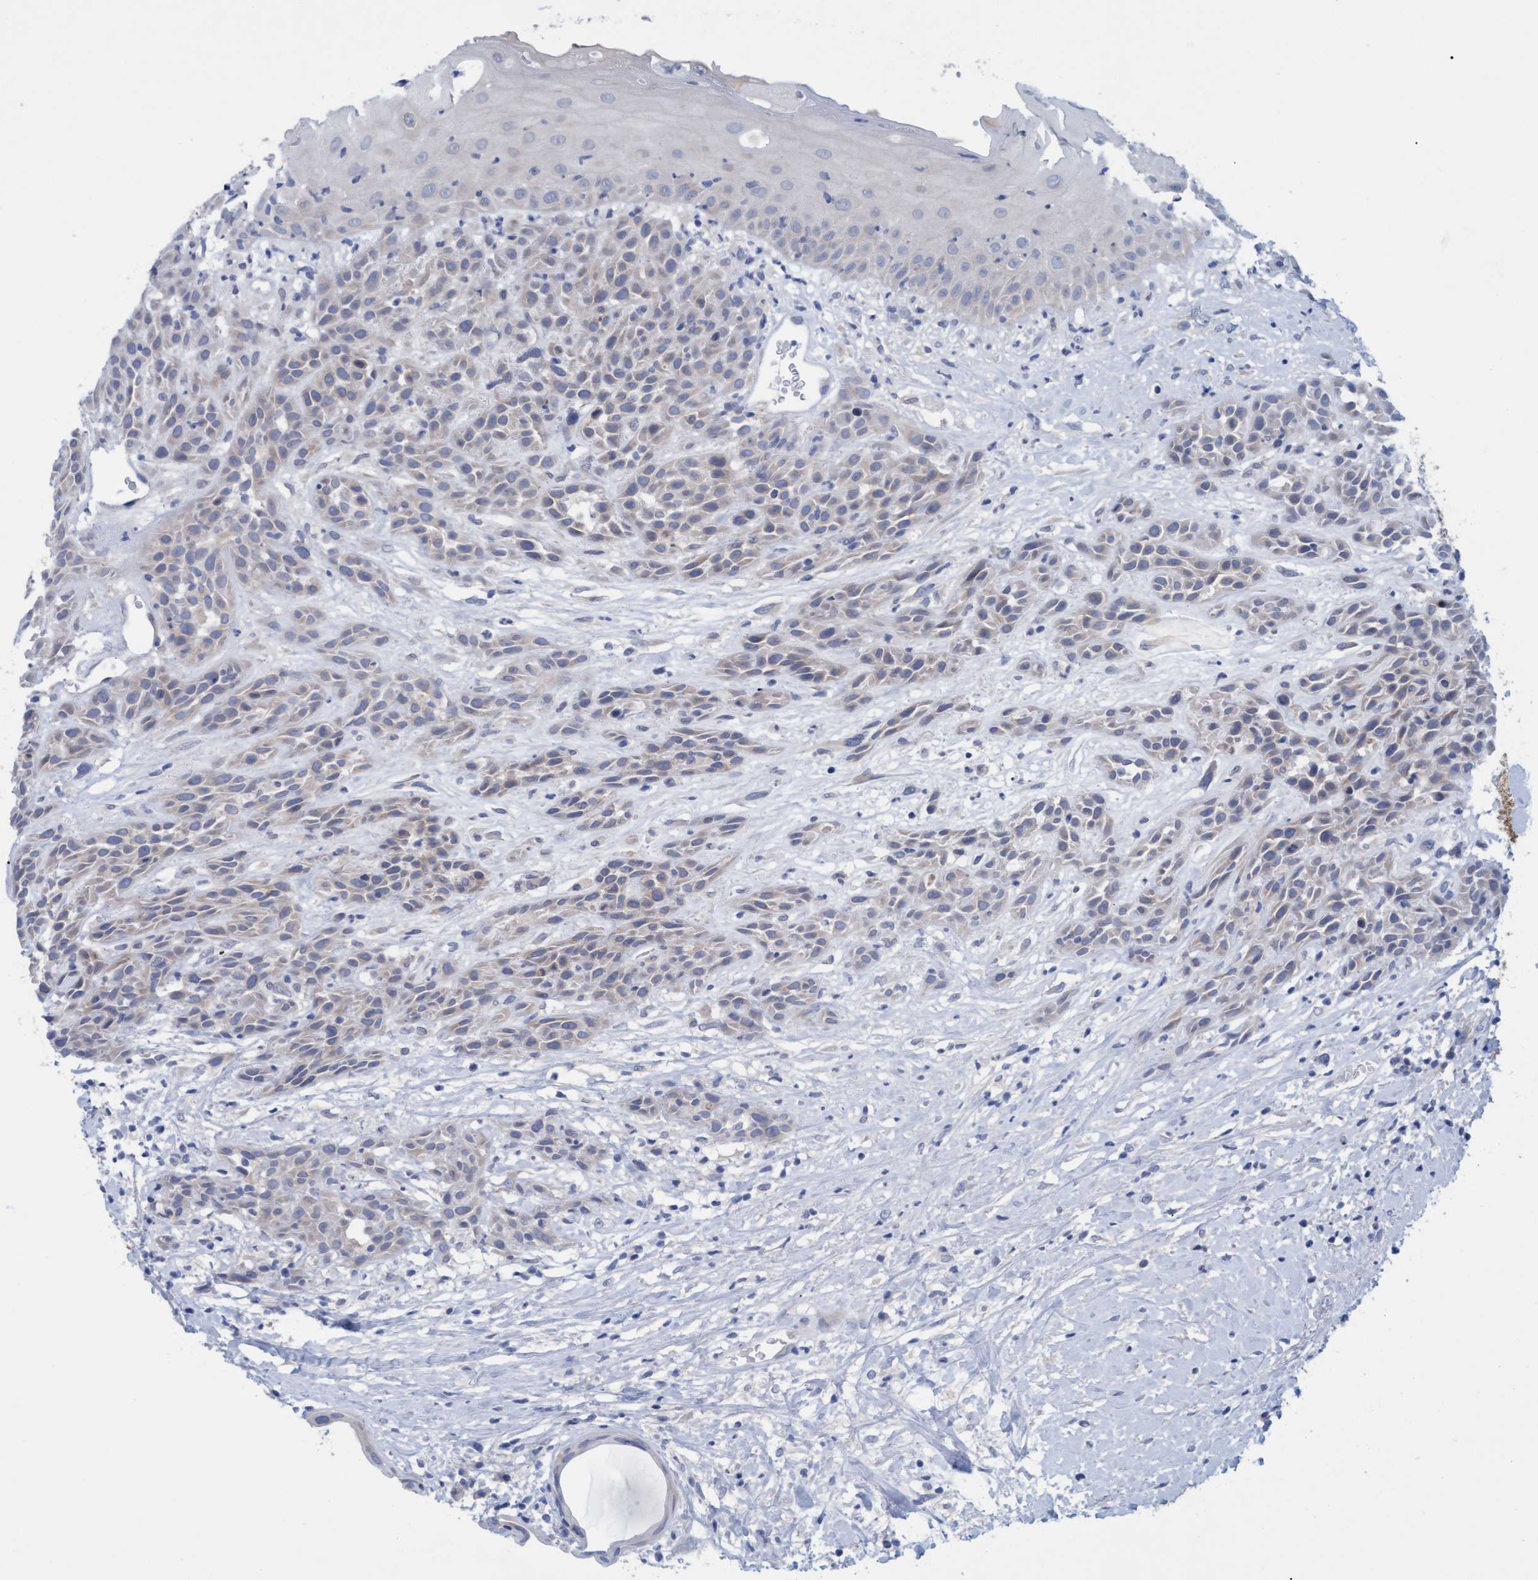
{"staining": {"intensity": "weak", "quantity": "<25%", "location": "cytoplasmic/membranous"}, "tissue": "head and neck cancer", "cell_type": "Tumor cells", "image_type": "cancer", "snomed": [{"axis": "morphology", "description": "Normal tissue, NOS"}, {"axis": "morphology", "description": "Squamous cell carcinoma, NOS"}, {"axis": "topography", "description": "Cartilage tissue"}, {"axis": "topography", "description": "Head-Neck"}], "caption": "This is a micrograph of immunohistochemistry (IHC) staining of head and neck squamous cell carcinoma, which shows no expression in tumor cells.", "gene": "SSTR3", "patient": {"sex": "male", "age": 62}}